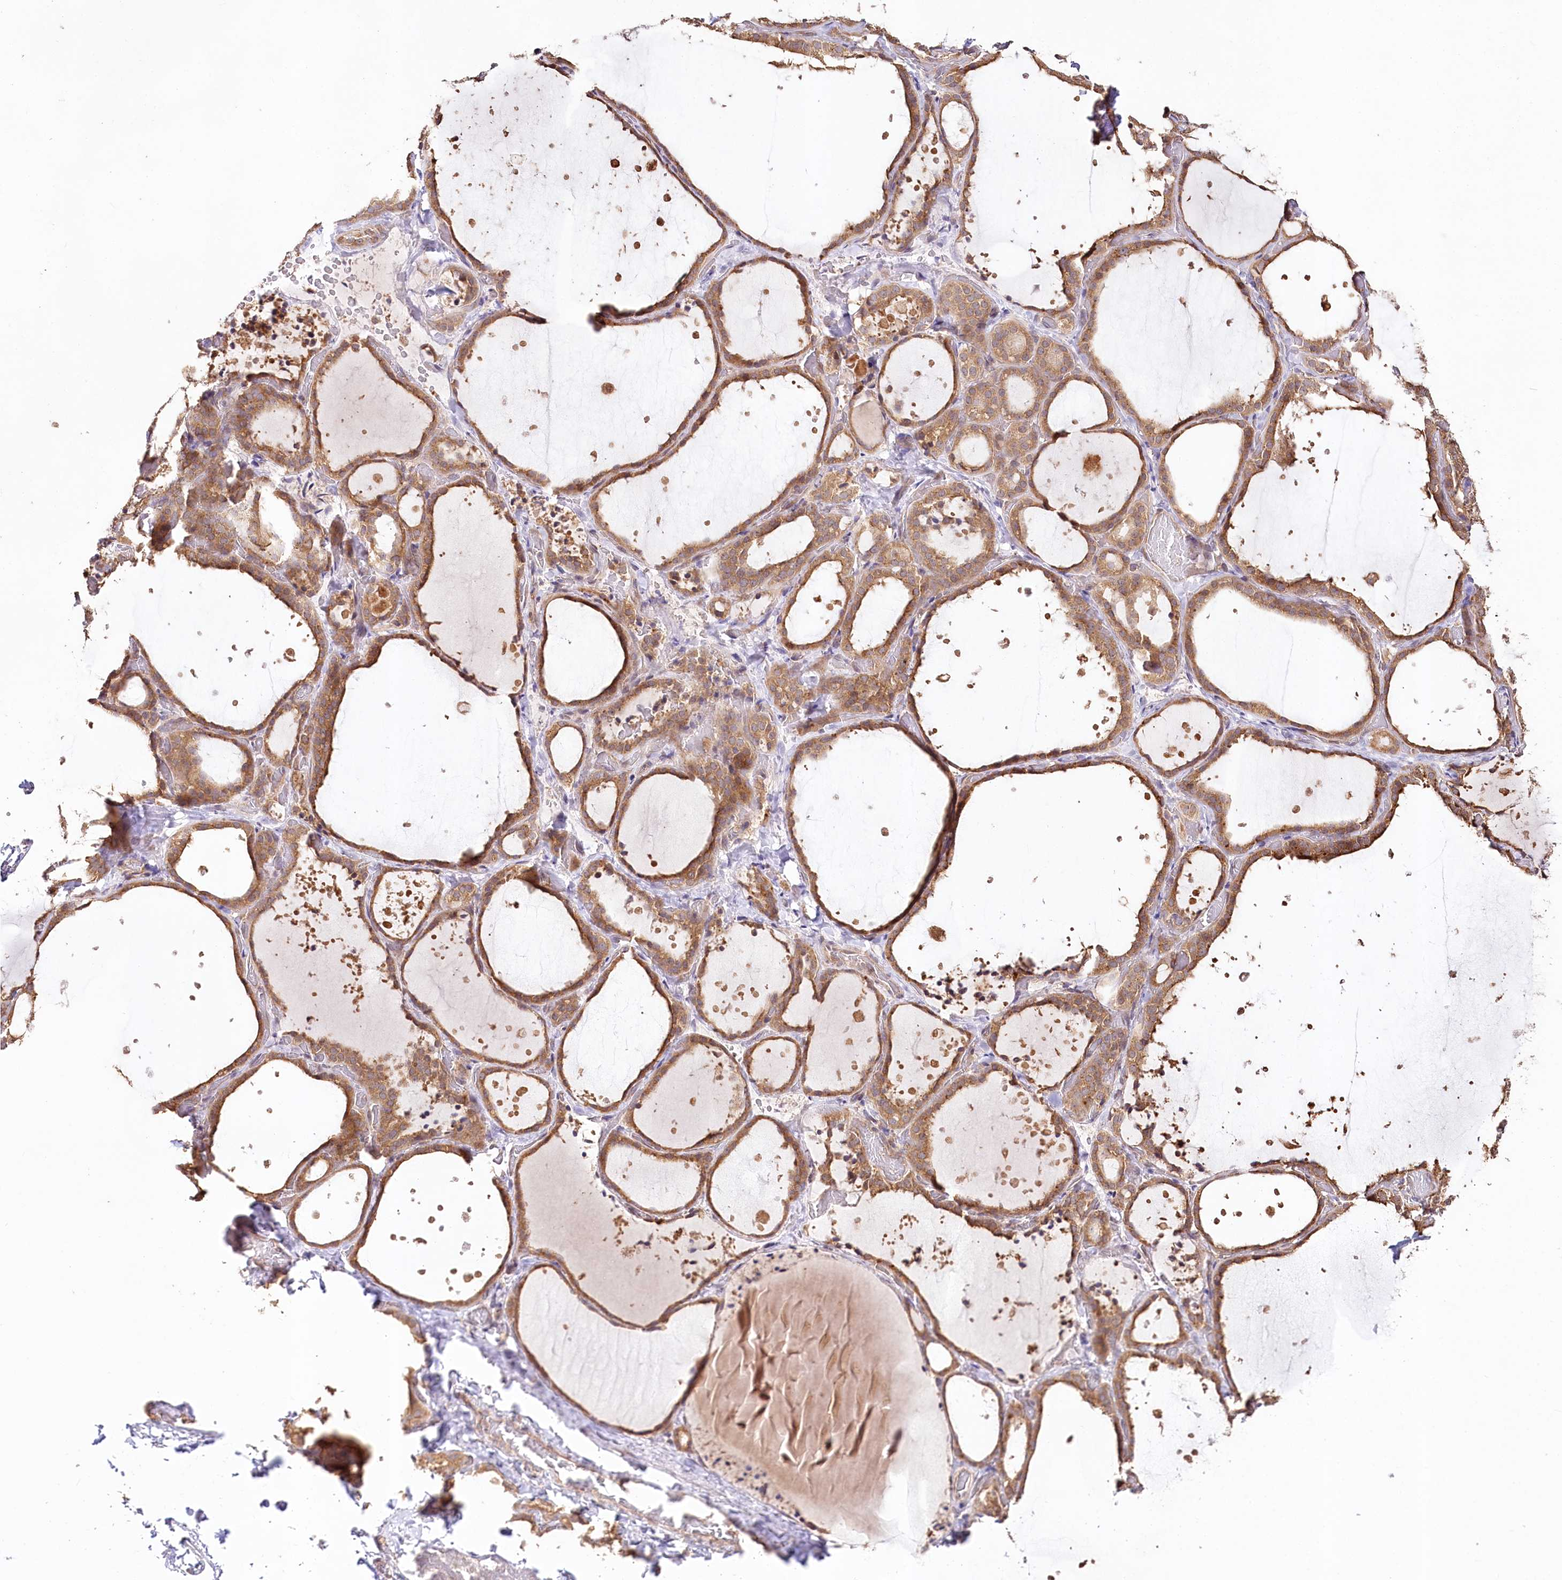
{"staining": {"intensity": "moderate", "quantity": ">75%", "location": "cytoplasmic/membranous"}, "tissue": "thyroid gland", "cell_type": "Glandular cells", "image_type": "normal", "snomed": [{"axis": "morphology", "description": "Normal tissue, NOS"}, {"axis": "topography", "description": "Thyroid gland"}], "caption": "Immunohistochemistry (IHC) staining of benign thyroid gland, which demonstrates medium levels of moderate cytoplasmic/membranous positivity in about >75% of glandular cells indicating moderate cytoplasmic/membranous protein staining. The staining was performed using DAB (3,3'-diaminobenzidine) (brown) for protein detection and nuclei were counterstained in hematoxylin (blue).", "gene": "DMXL1", "patient": {"sex": "female", "age": 44}}